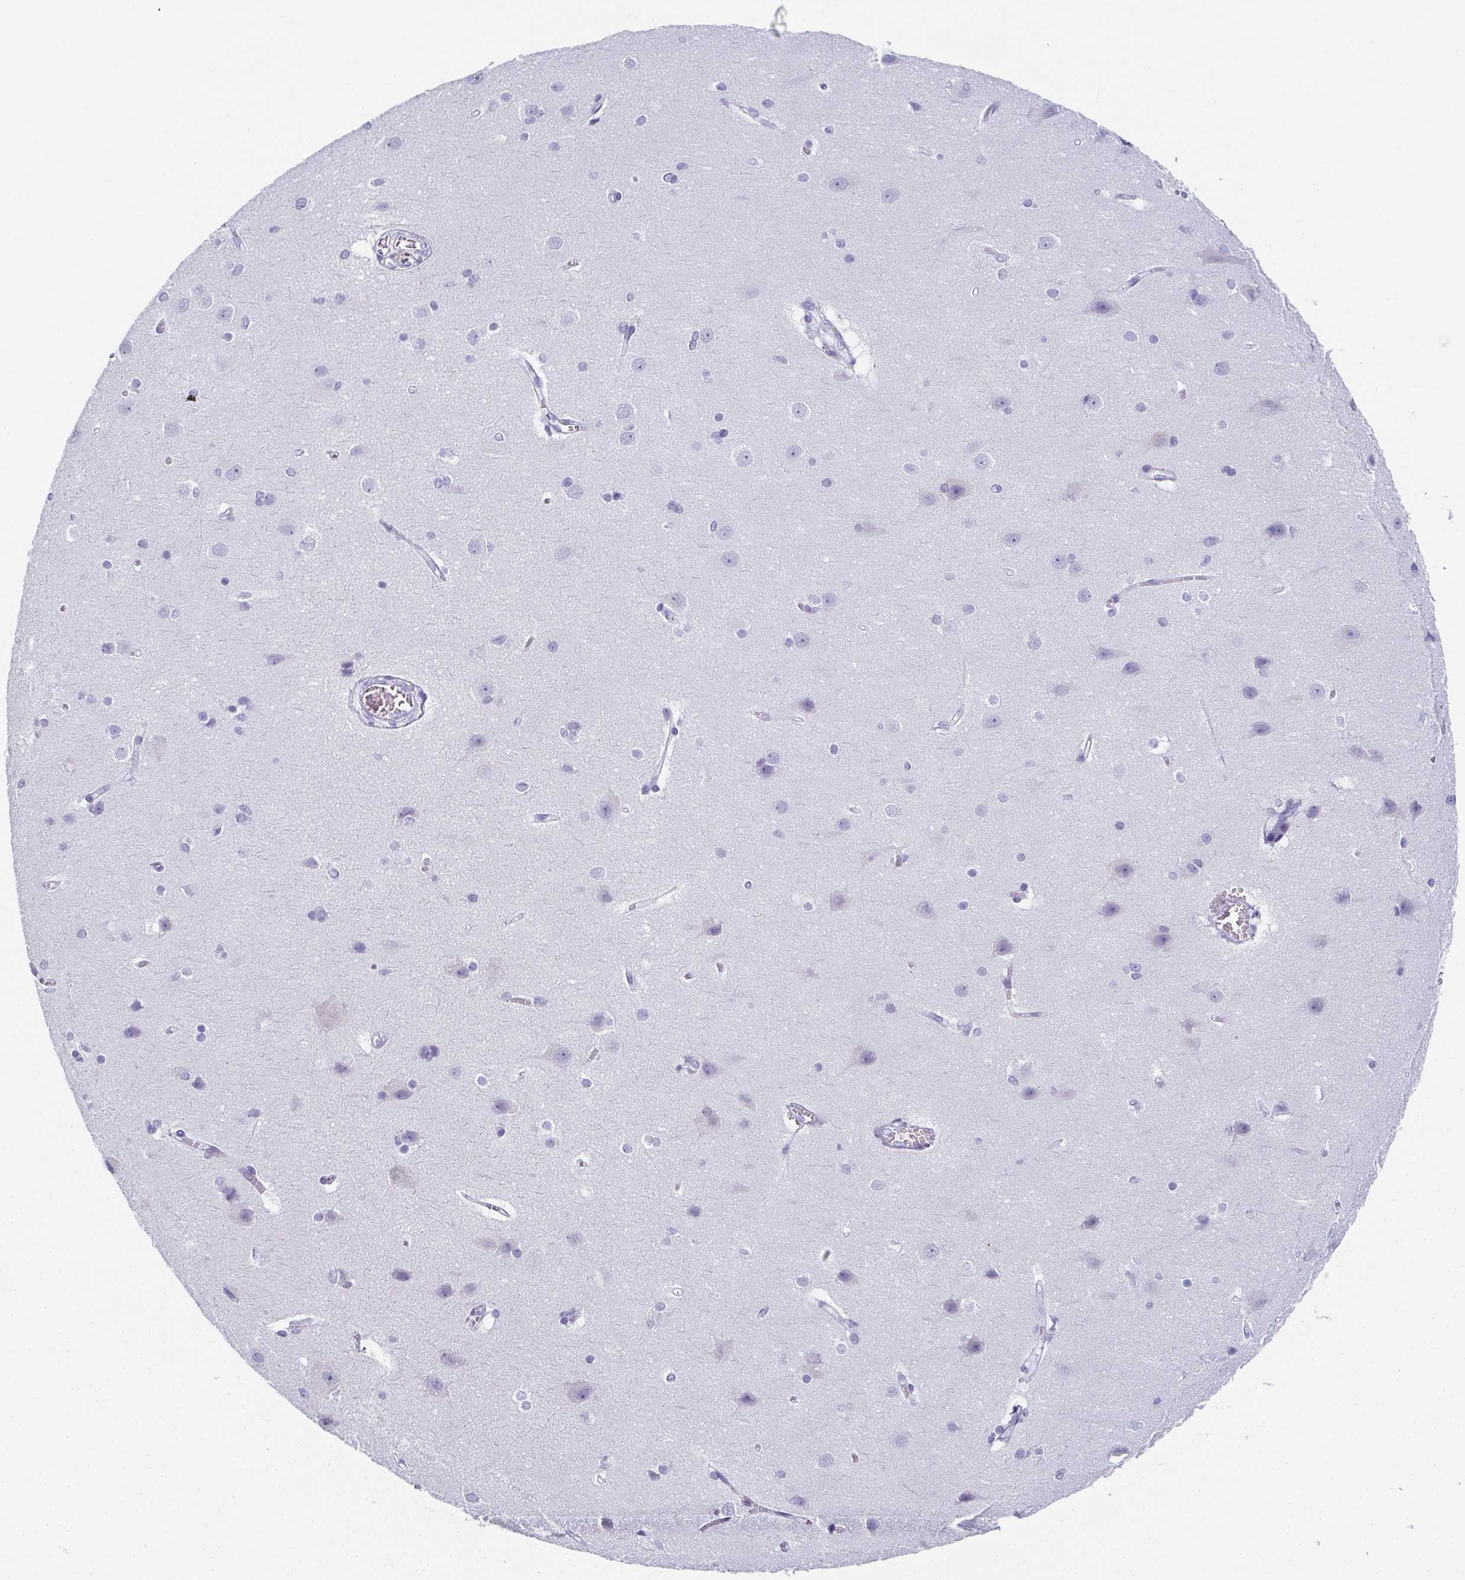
{"staining": {"intensity": "negative", "quantity": "none", "location": "none"}, "tissue": "cerebral cortex", "cell_type": "Endothelial cells", "image_type": "normal", "snomed": [{"axis": "morphology", "description": "Normal tissue, NOS"}, {"axis": "topography", "description": "Cerebral cortex"}], "caption": "IHC of normal cerebral cortex demonstrates no staining in endothelial cells. The staining was performed using DAB (3,3'-diaminobenzidine) to visualize the protein expression in brown, while the nuclei were stained in blue with hematoxylin (Magnification: 20x).", "gene": "PYCR3", "patient": {"sex": "male", "age": 37}}